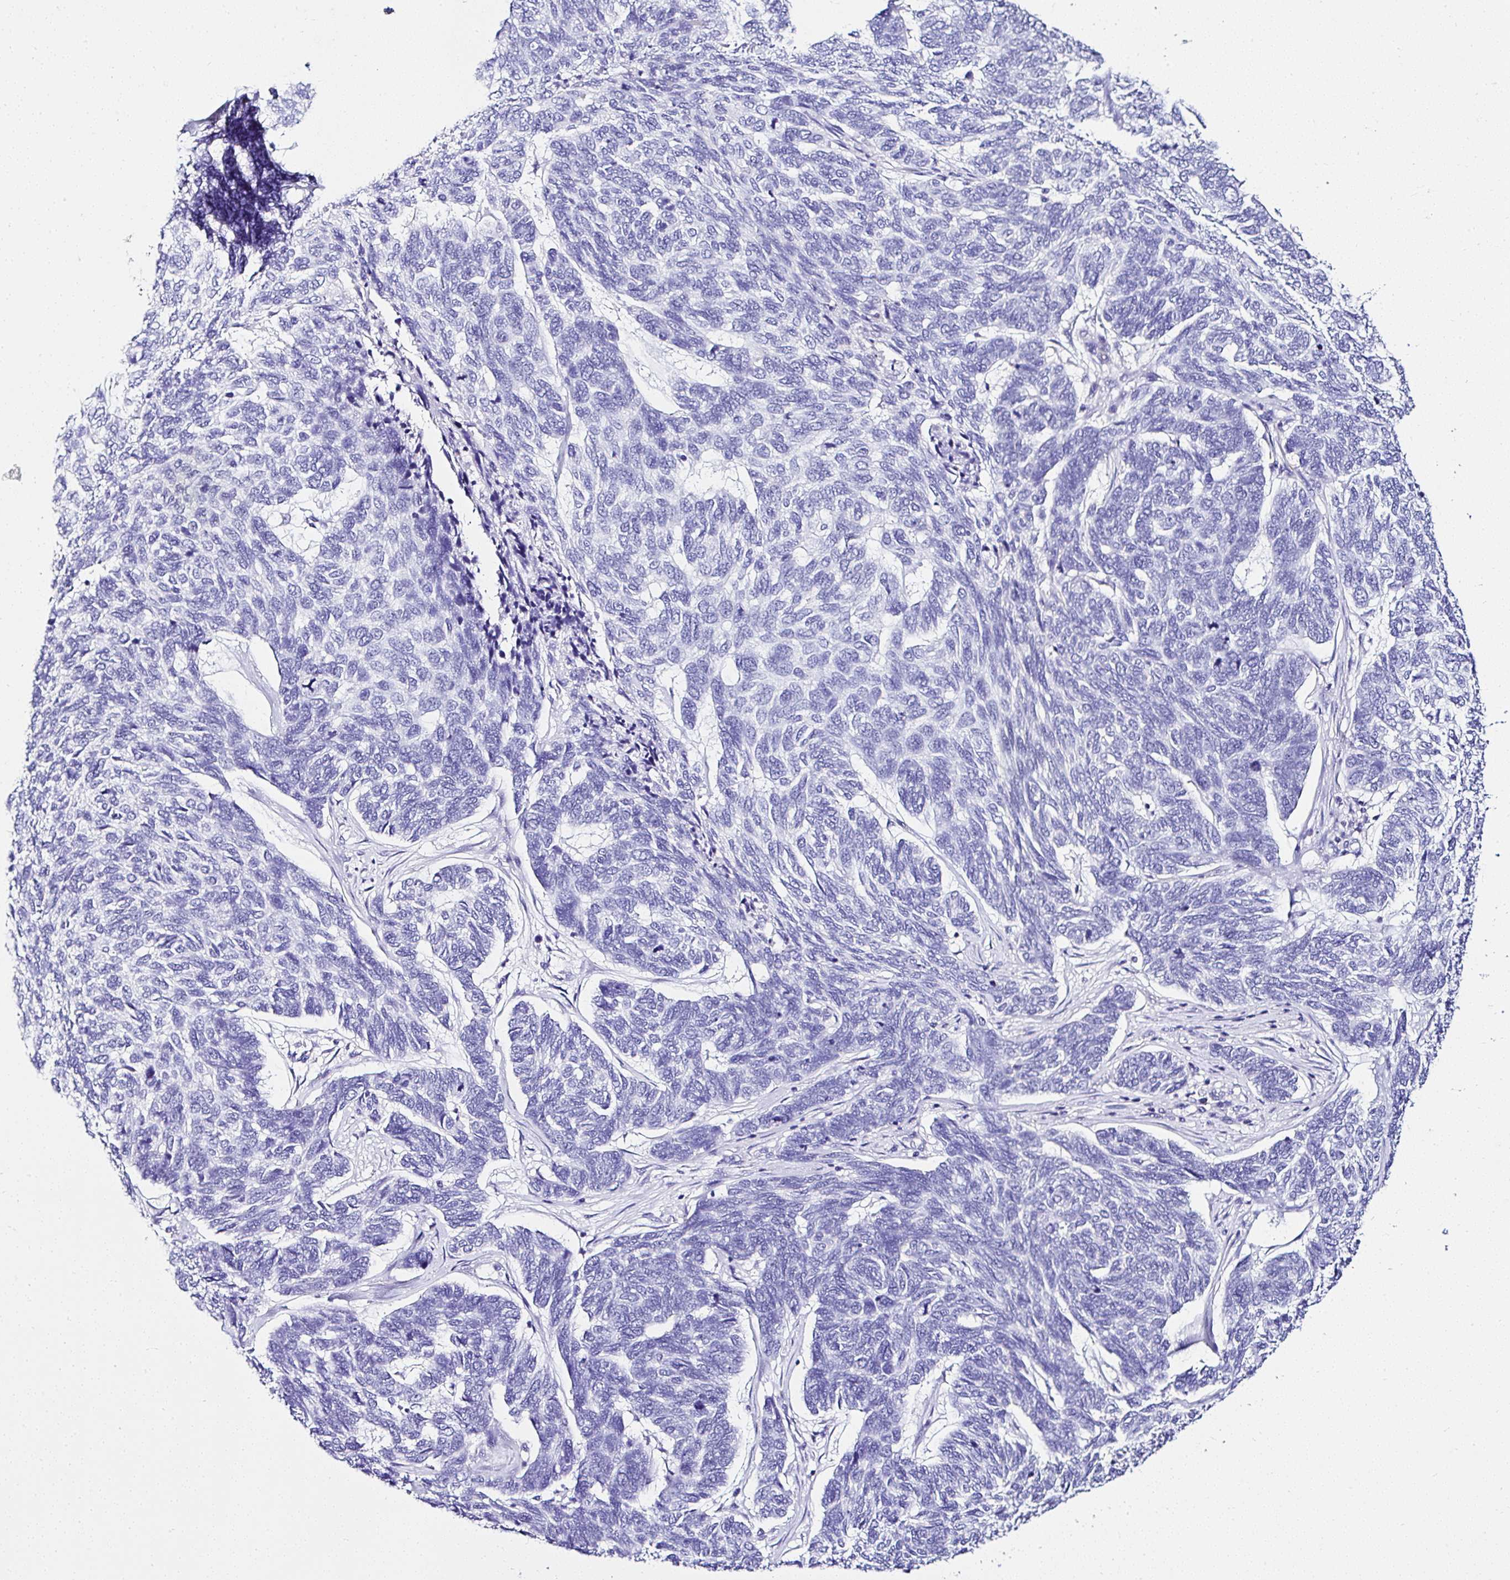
{"staining": {"intensity": "negative", "quantity": "none", "location": "none"}, "tissue": "skin cancer", "cell_type": "Tumor cells", "image_type": "cancer", "snomed": [{"axis": "morphology", "description": "Basal cell carcinoma"}, {"axis": "topography", "description": "Skin"}], "caption": "Human basal cell carcinoma (skin) stained for a protein using immunohistochemistry shows no positivity in tumor cells.", "gene": "DEPDC5", "patient": {"sex": "female", "age": 65}}